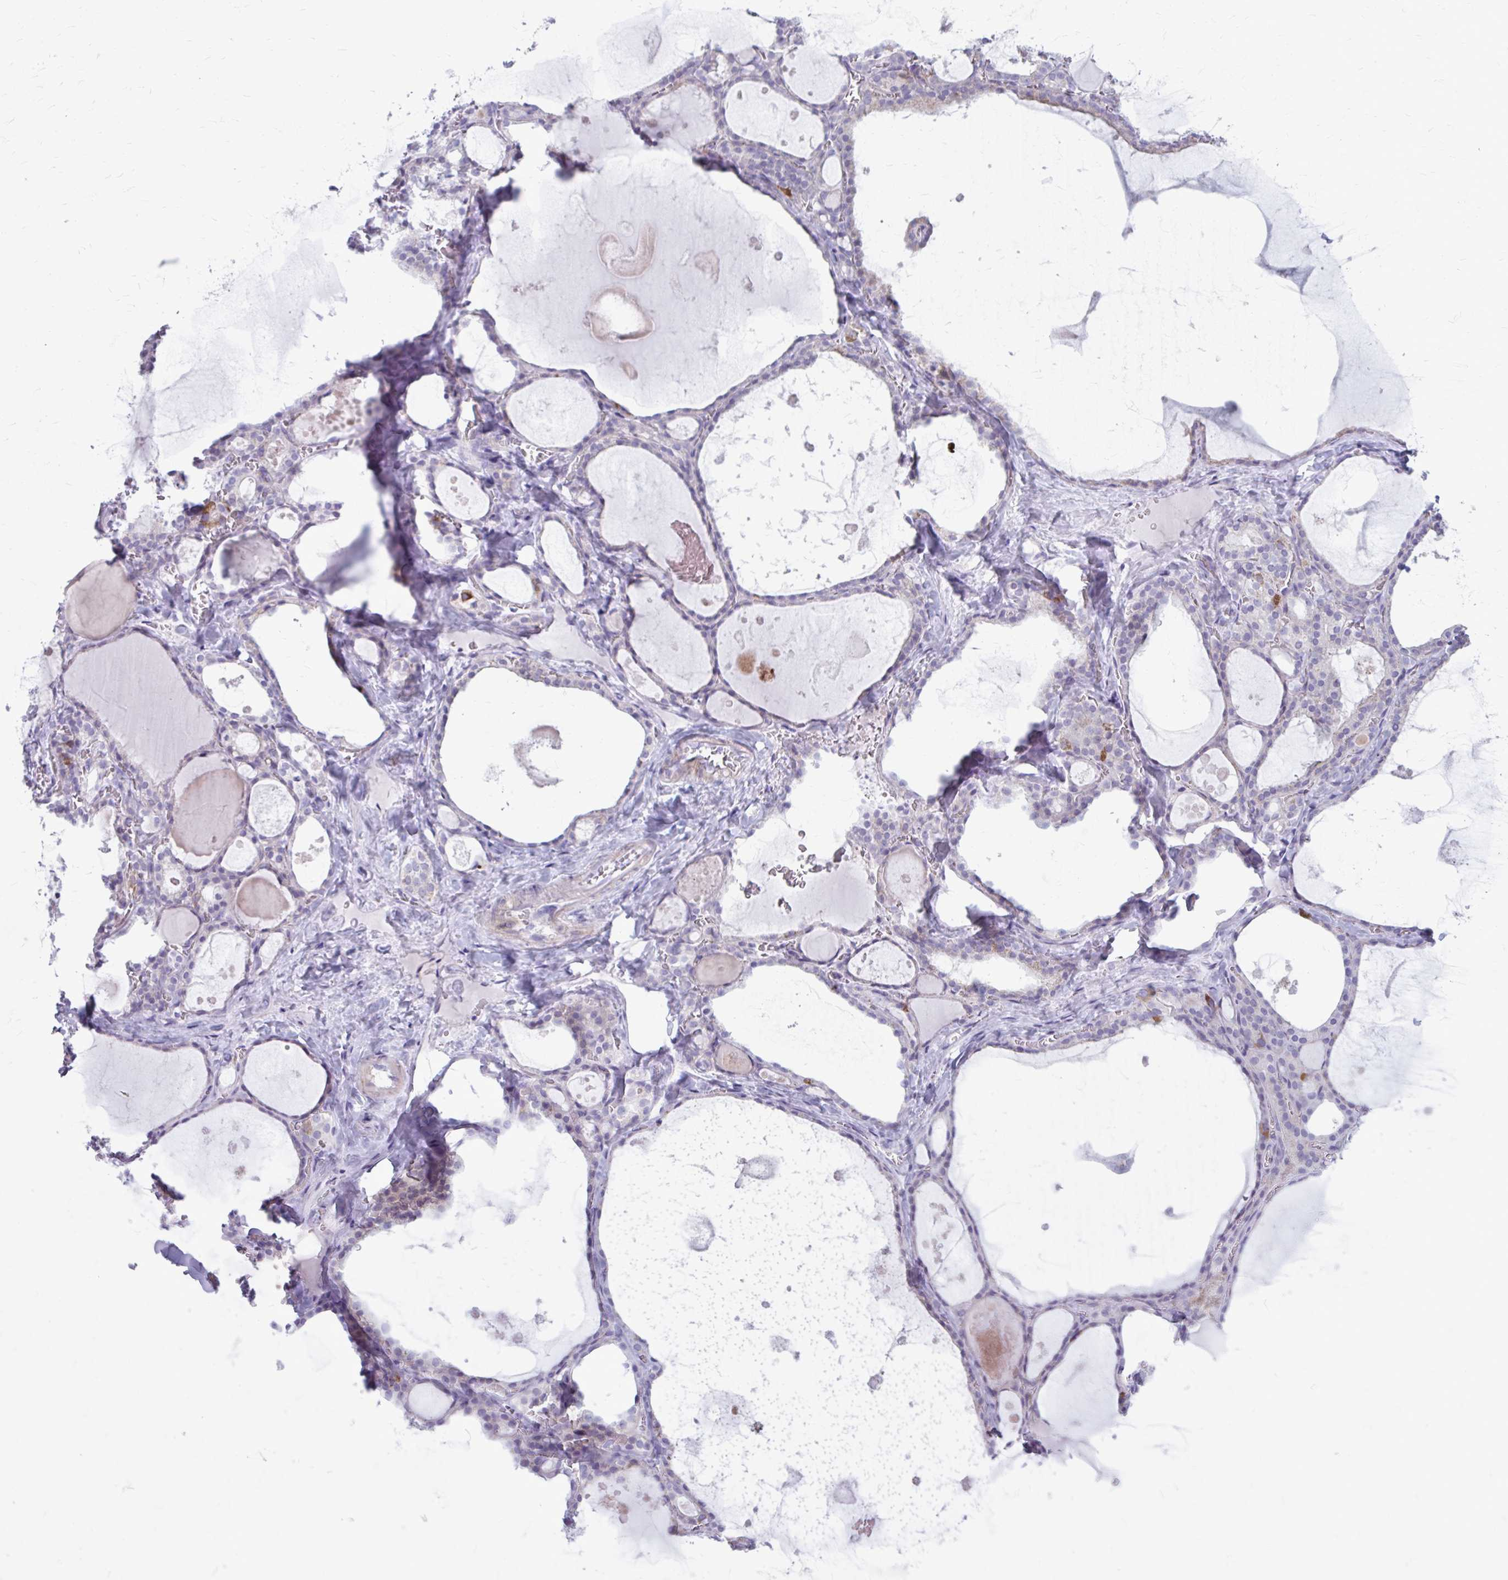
{"staining": {"intensity": "moderate", "quantity": "<25%", "location": "cytoplasmic/membranous"}, "tissue": "thyroid gland", "cell_type": "Glandular cells", "image_type": "normal", "snomed": [{"axis": "morphology", "description": "Normal tissue, NOS"}, {"axis": "topography", "description": "Thyroid gland"}], "caption": "This is a micrograph of immunohistochemistry (IHC) staining of benign thyroid gland, which shows moderate expression in the cytoplasmic/membranous of glandular cells.", "gene": "MSMO1", "patient": {"sex": "male", "age": 56}}